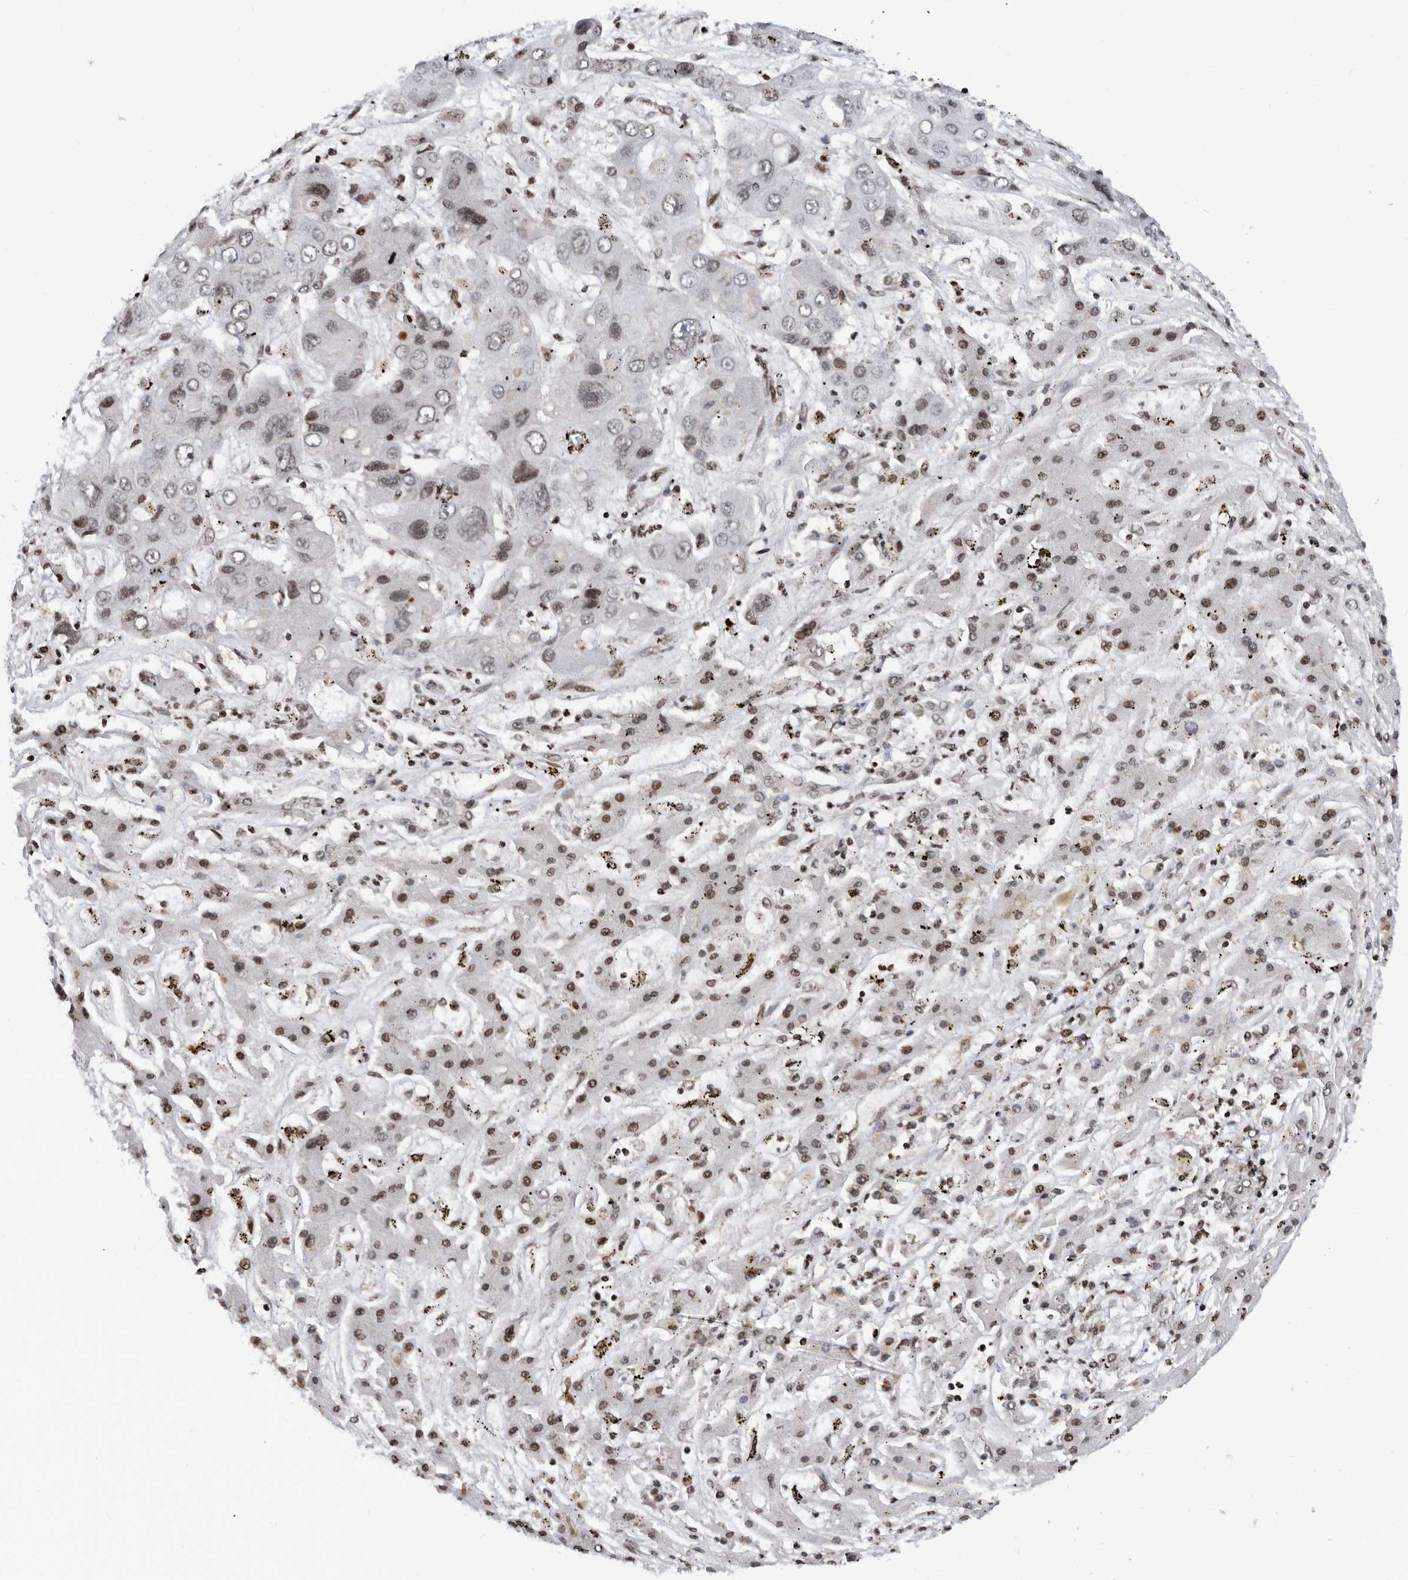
{"staining": {"intensity": "moderate", "quantity": ">75%", "location": "nuclear"}, "tissue": "liver cancer", "cell_type": "Tumor cells", "image_type": "cancer", "snomed": [{"axis": "morphology", "description": "Cholangiocarcinoma"}, {"axis": "topography", "description": "Liver"}], "caption": "Protein expression analysis of human liver cholangiocarcinoma reveals moderate nuclear expression in about >75% of tumor cells.", "gene": "SNRNP48", "patient": {"sex": "male", "age": 67}}